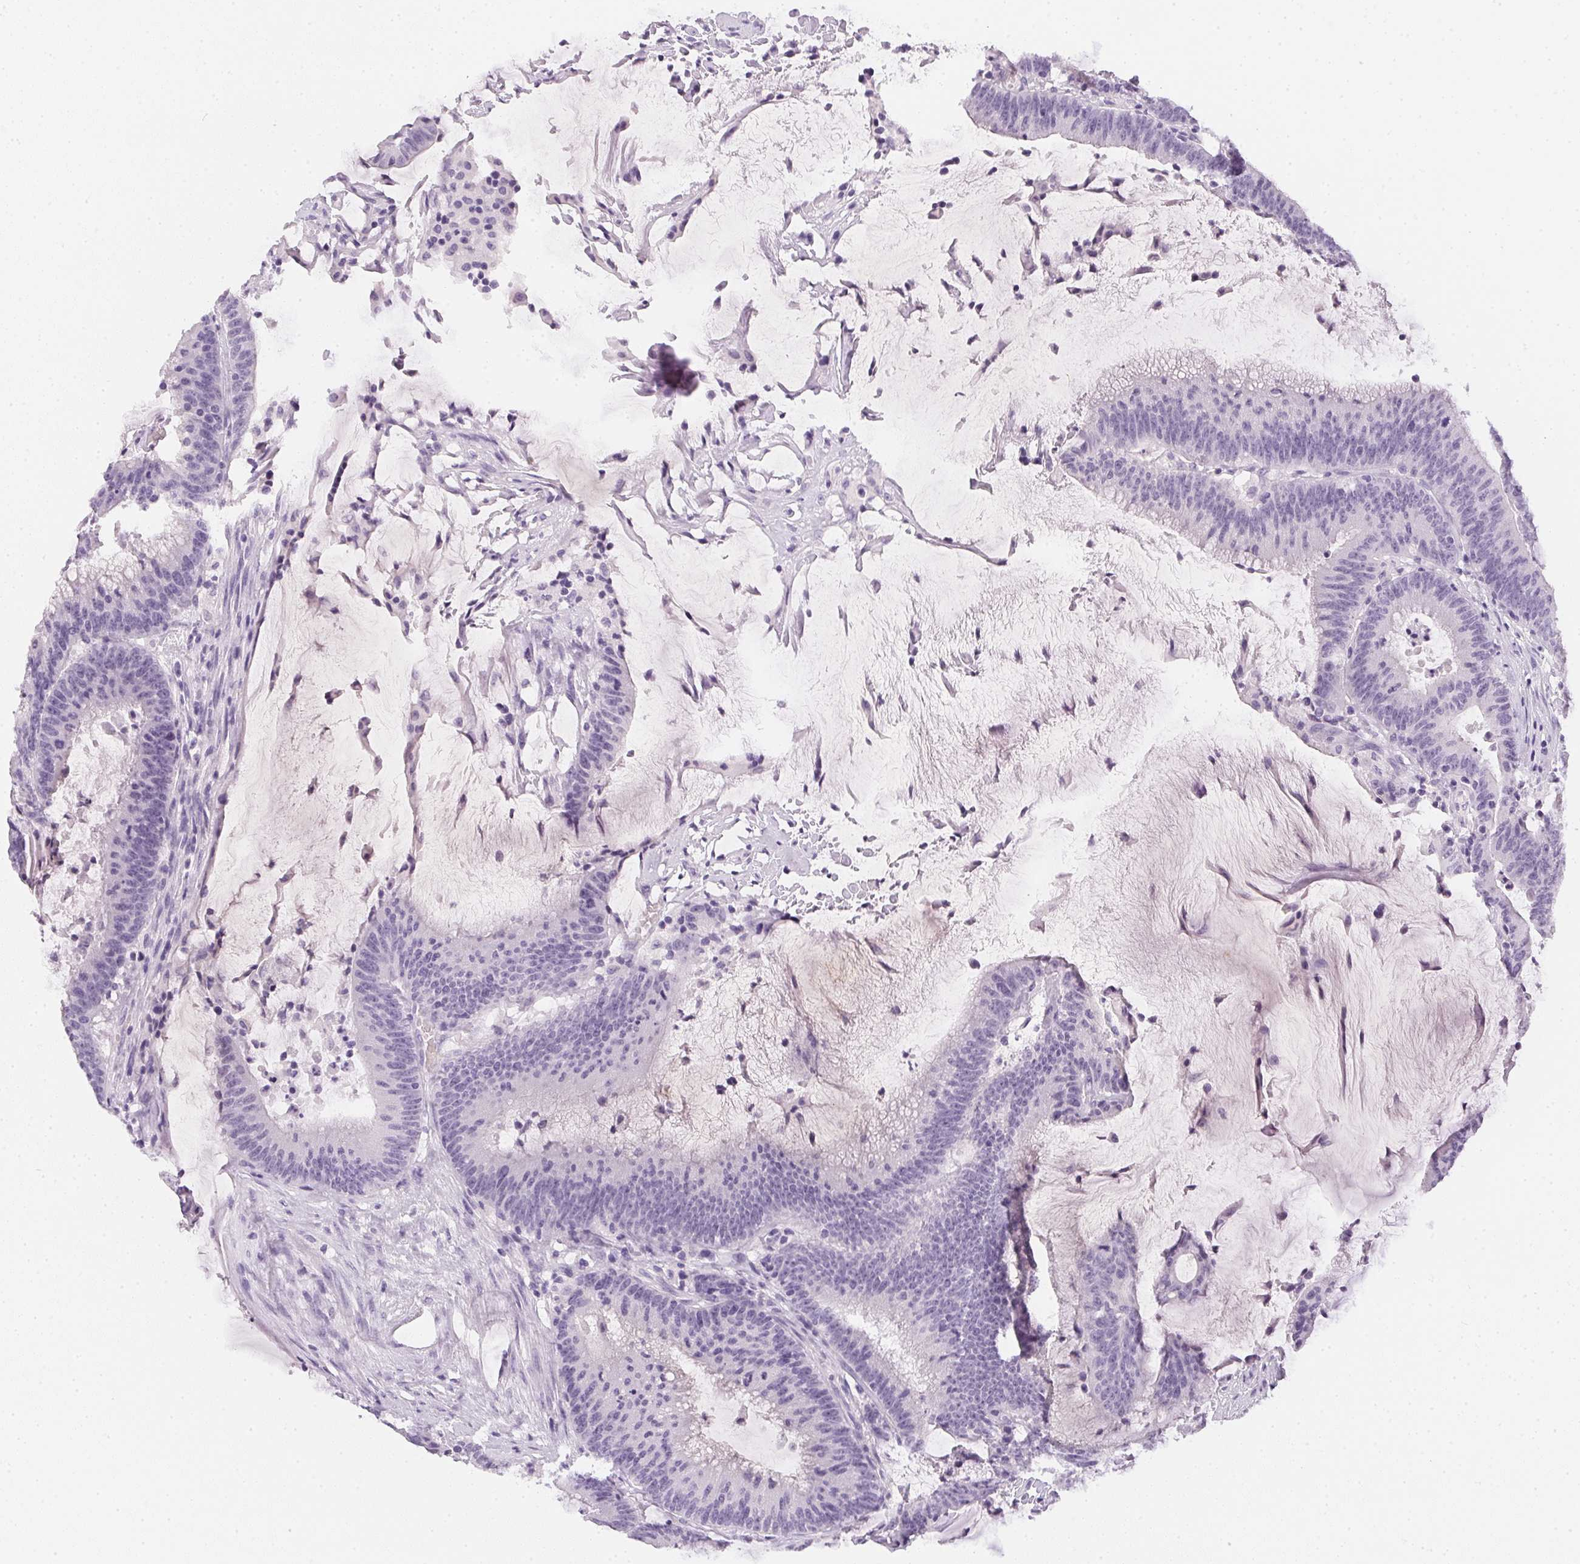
{"staining": {"intensity": "negative", "quantity": "none", "location": "none"}, "tissue": "colorectal cancer", "cell_type": "Tumor cells", "image_type": "cancer", "snomed": [{"axis": "morphology", "description": "Adenocarcinoma, NOS"}, {"axis": "topography", "description": "Colon"}], "caption": "Colorectal adenocarcinoma stained for a protein using immunohistochemistry (IHC) exhibits no staining tumor cells.", "gene": "PPY", "patient": {"sex": "female", "age": 78}}